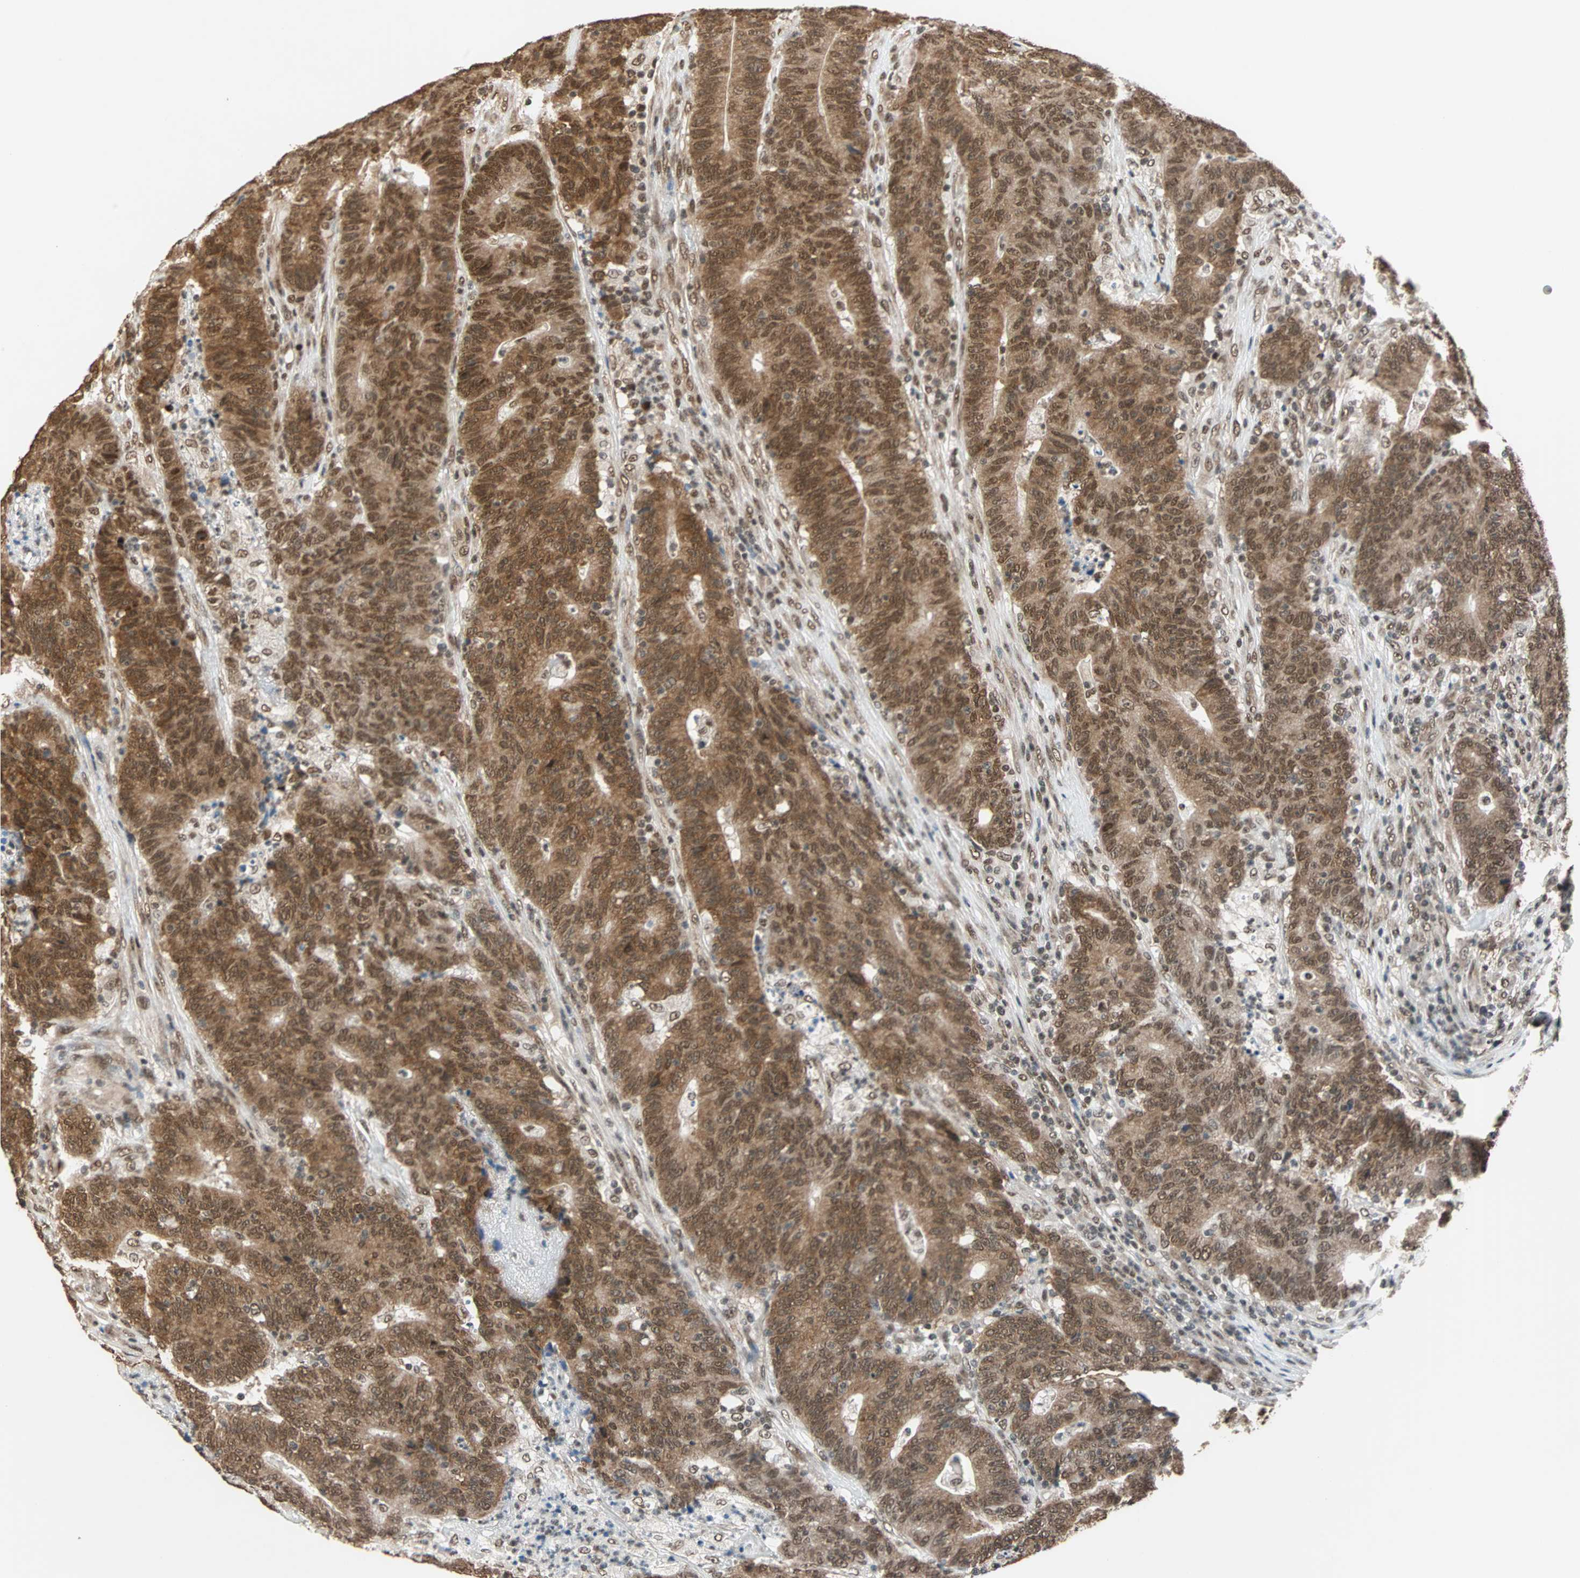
{"staining": {"intensity": "strong", "quantity": ">75%", "location": "cytoplasmic/membranous,nuclear"}, "tissue": "colorectal cancer", "cell_type": "Tumor cells", "image_type": "cancer", "snomed": [{"axis": "morphology", "description": "Normal tissue, NOS"}, {"axis": "morphology", "description": "Adenocarcinoma, NOS"}, {"axis": "topography", "description": "Colon"}], "caption": "The image demonstrates immunohistochemical staining of colorectal cancer. There is strong cytoplasmic/membranous and nuclear expression is appreciated in approximately >75% of tumor cells.", "gene": "DAZAP1", "patient": {"sex": "female", "age": 75}}